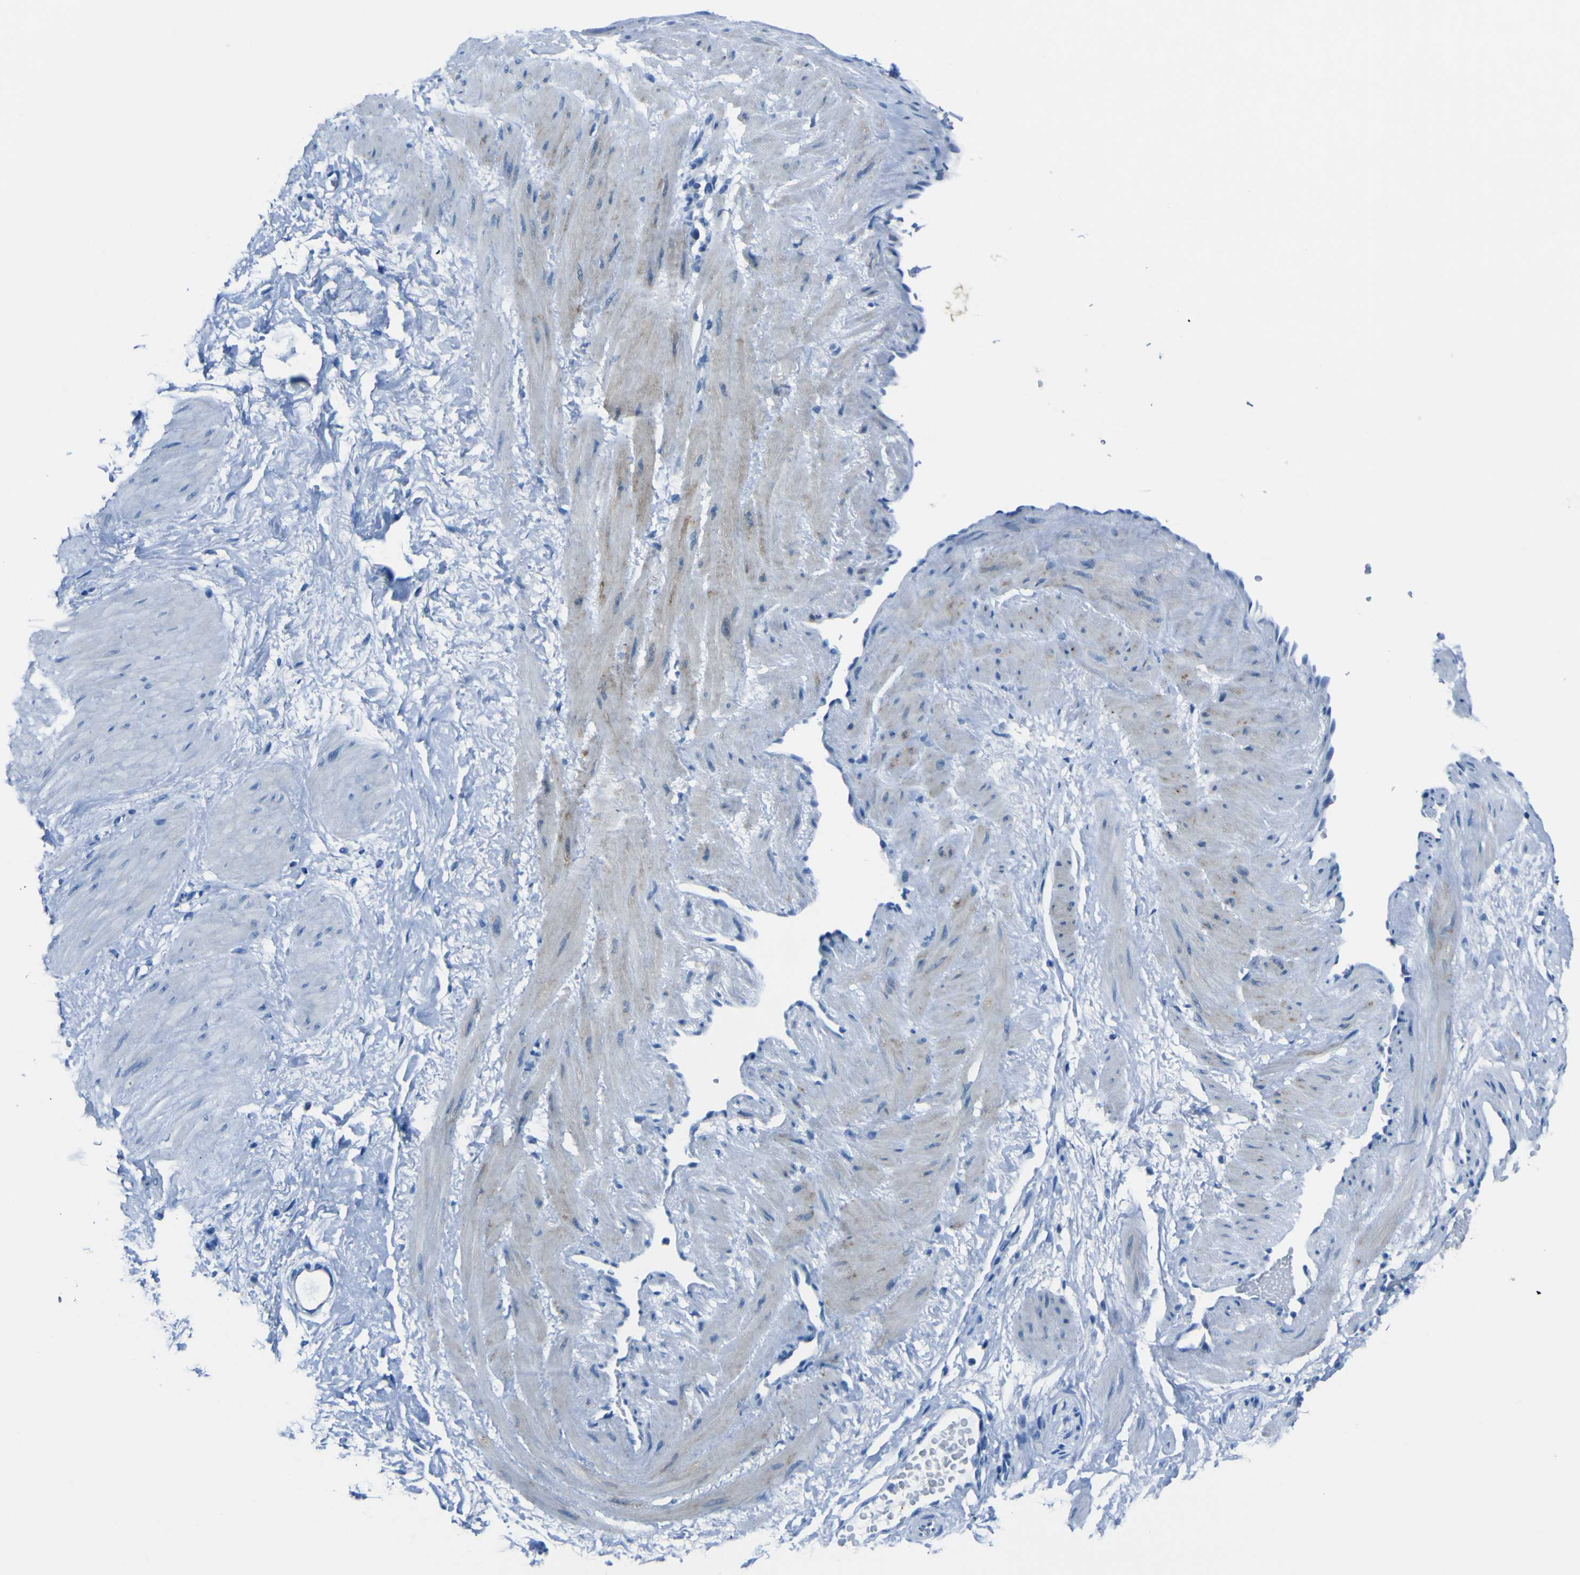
{"staining": {"intensity": "negative", "quantity": "none", "location": "none"}, "tissue": "adipose tissue", "cell_type": "Adipocytes", "image_type": "normal", "snomed": [{"axis": "morphology", "description": "Normal tissue, NOS"}, {"axis": "topography", "description": "Soft tissue"}, {"axis": "topography", "description": "Vascular tissue"}], "caption": "This is a photomicrograph of immunohistochemistry staining of normal adipose tissue, which shows no positivity in adipocytes.", "gene": "PHKG1", "patient": {"sex": "female", "age": 35}}